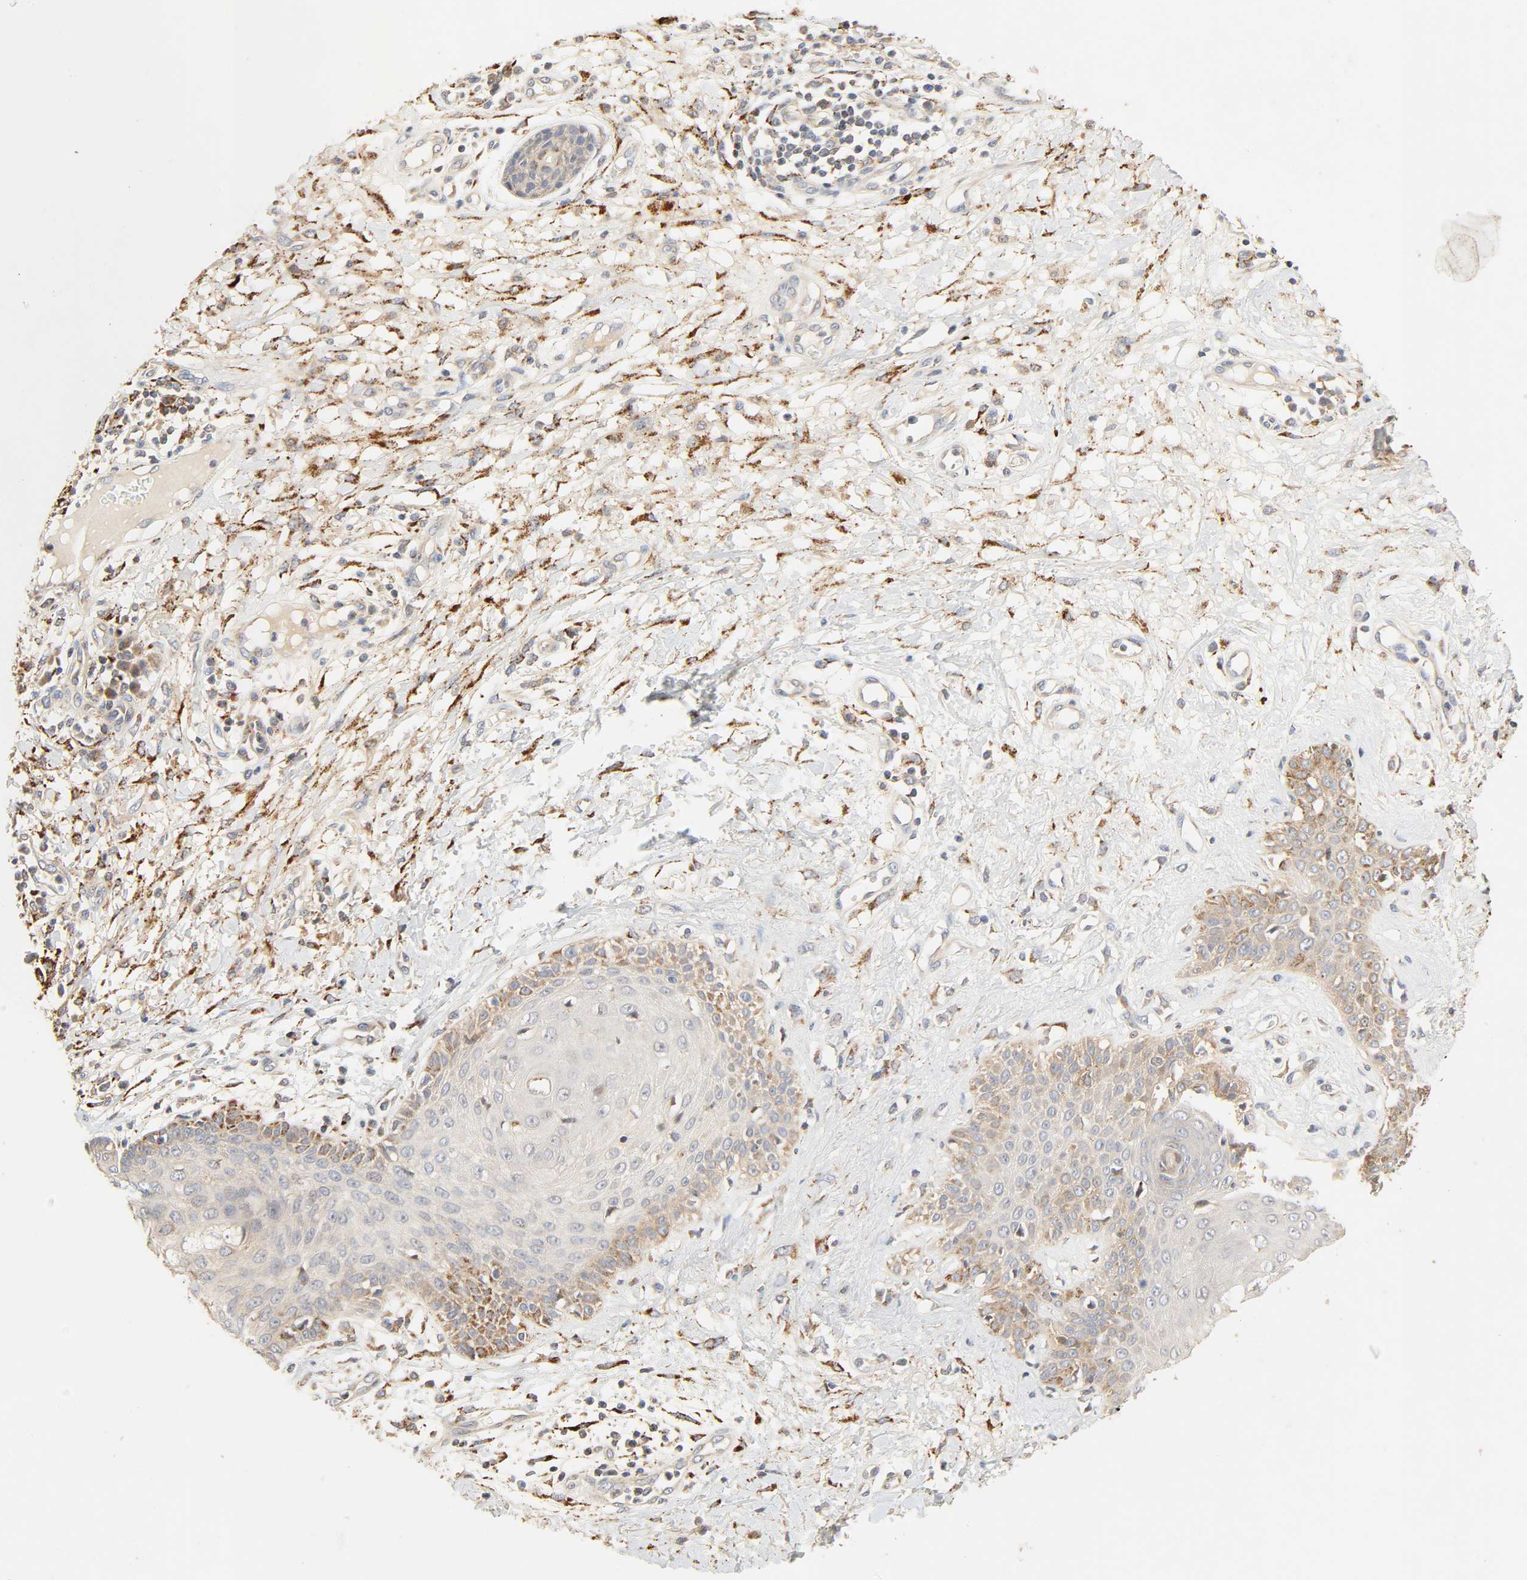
{"staining": {"intensity": "moderate", "quantity": "25%-75%", "location": "cytoplasmic/membranous"}, "tissue": "skin cancer", "cell_type": "Tumor cells", "image_type": "cancer", "snomed": [{"axis": "morphology", "description": "Squamous cell carcinoma, NOS"}, {"axis": "topography", "description": "Skin"}], "caption": "Brown immunohistochemical staining in squamous cell carcinoma (skin) reveals moderate cytoplasmic/membranous positivity in approximately 25%-75% of tumor cells.", "gene": "MAPK6", "patient": {"sex": "female", "age": 78}}